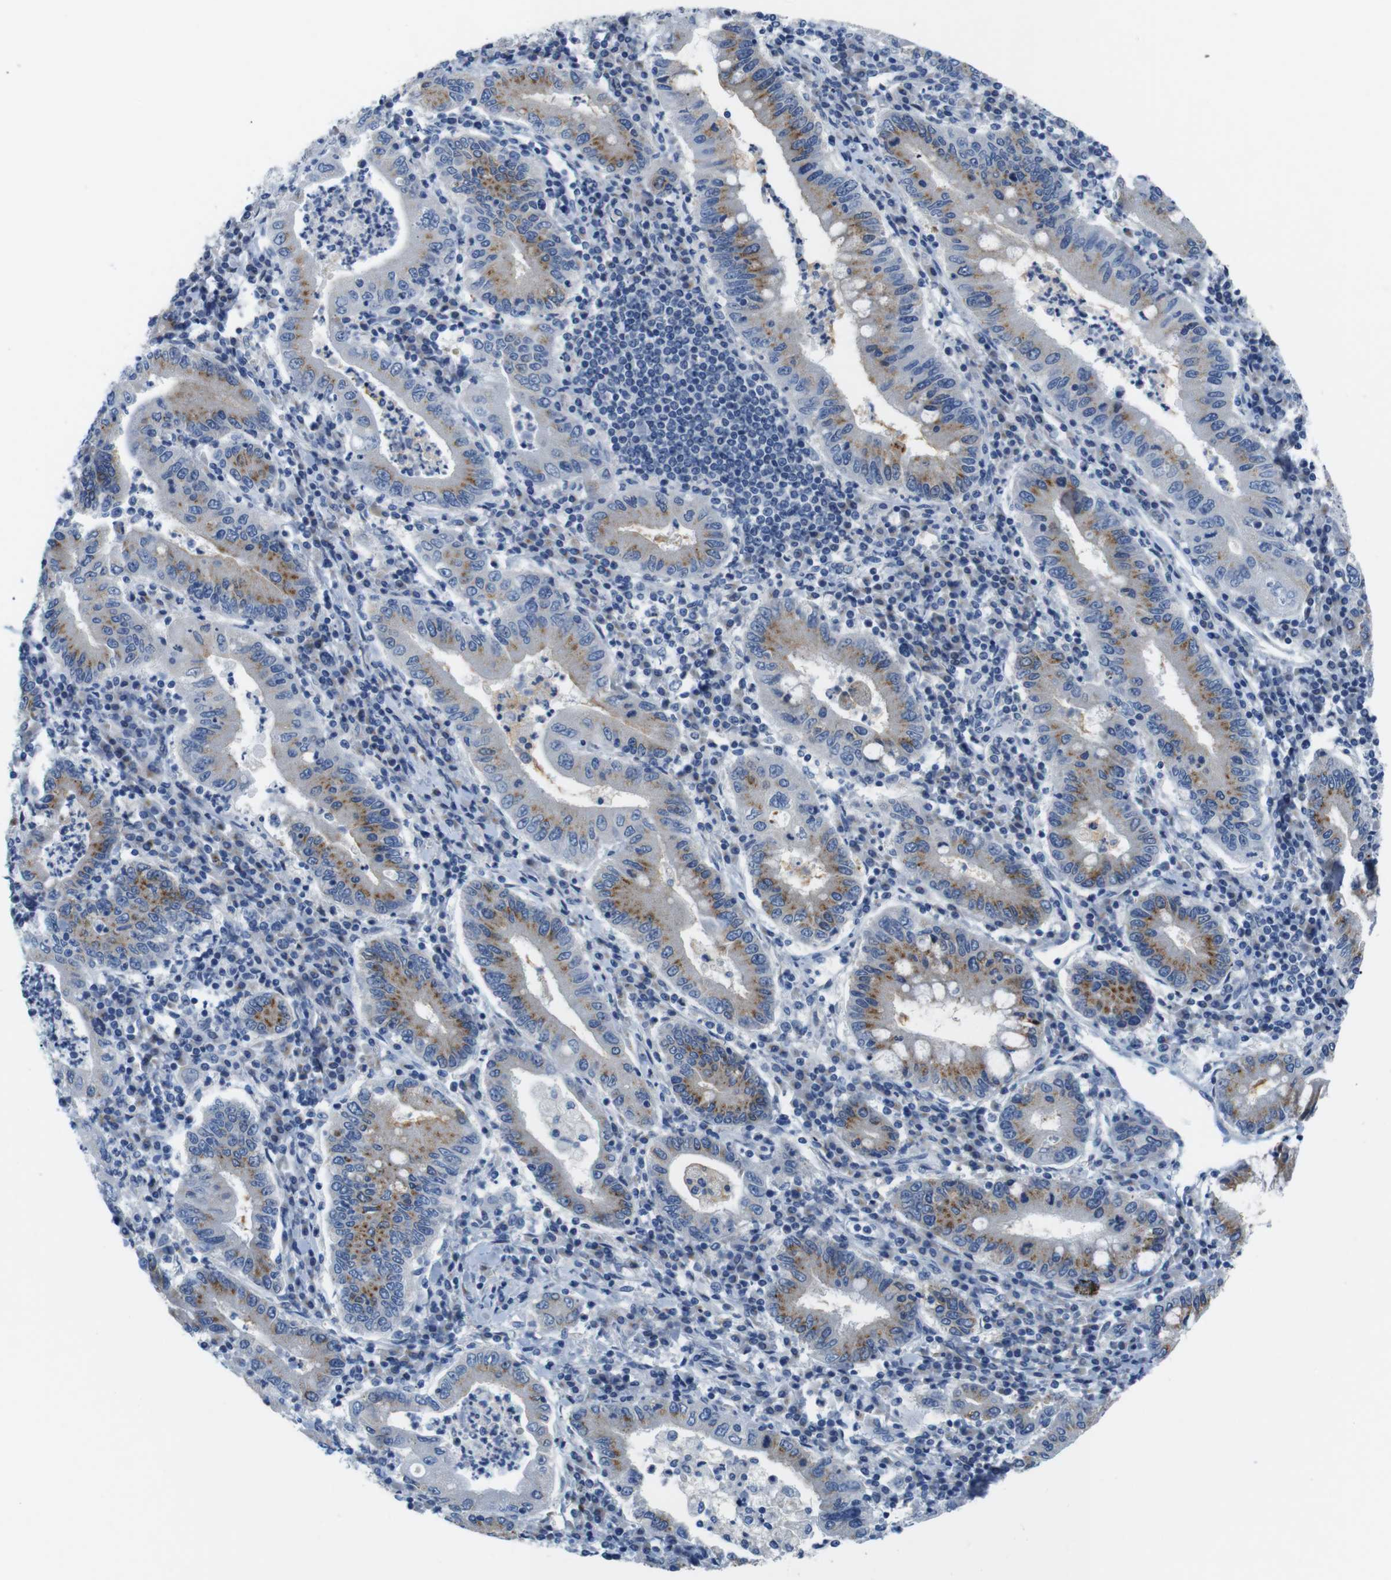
{"staining": {"intensity": "moderate", "quantity": ">75%", "location": "cytoplasmic/membranous"}, "tissue": "stomach cancer", "cell_type": "Tumor cells", "image_type": "cancer", "snomed": [{"axis": "morphology", "description": "Normal tissue, NOS"}, {"axis": "morphology", "description": "Adenocarcinoma, NOS"}, {"axis": "topography", "description": "Esophagus"}, {"axis": "topography", "description": "Stomach, upper"}, {"axis": "topography", "description": "Peripheral nerve tissue"}], "caption": "The photomicrograph demonstrates immunohistochemical staining of stomach cancer. There is moderate cytoplasmic/membranous expression is seen in about >75% of tumor cells.", "gene": "GOLGA2", "patient": {"sex": "male", "age": 62}}